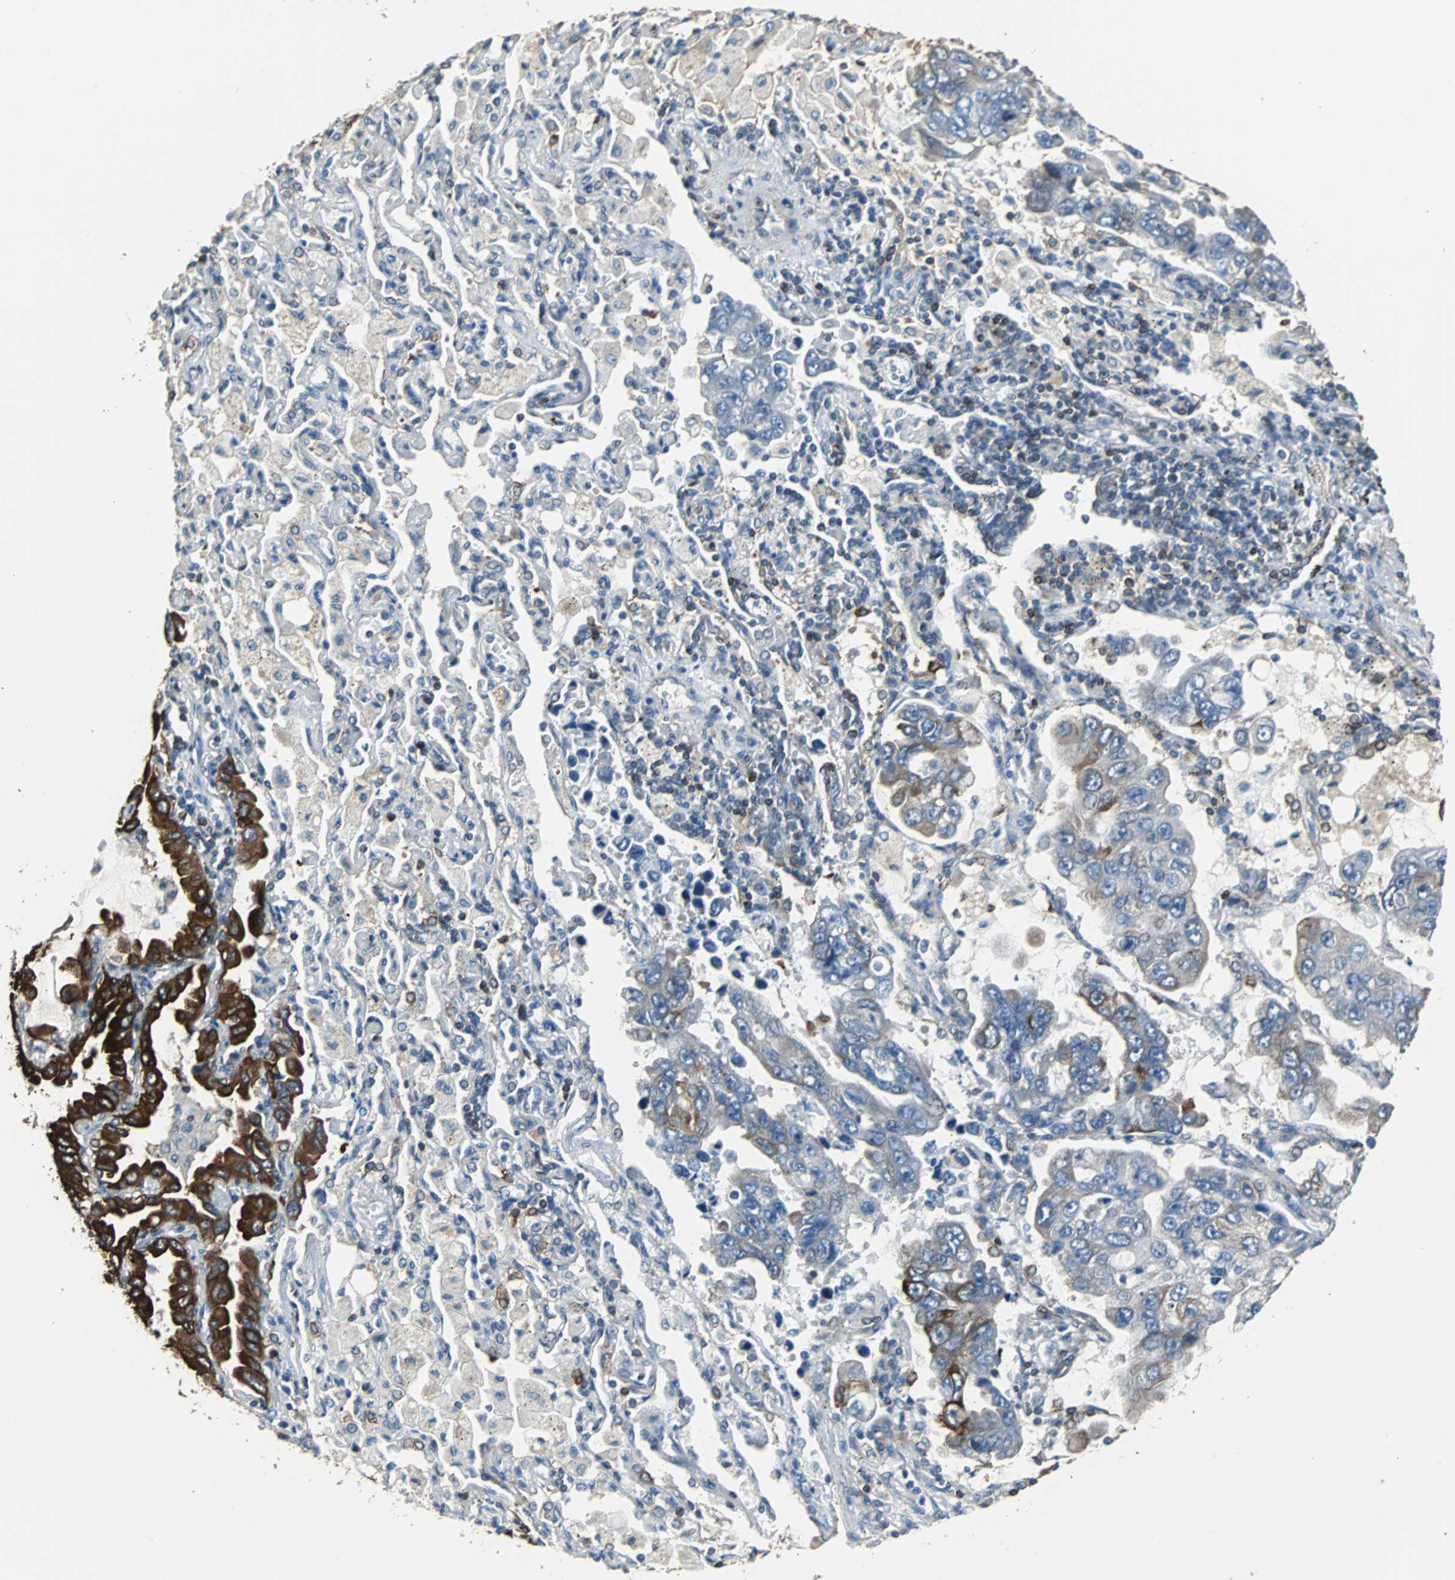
{"staining": {"intensity": "strong", "quantity": "25%-75%", "location": "cytoplasmic/membranous"}, "tissue": "lung cancer", "cell_type": "Tumor cells", "image_type": "cancer", "snomed": [{"axis": "morphology", "description": "Adenocarcinoma, NOS"}, {"axis": "topography", "description": "Lung"}], "caption": "A brown stain labels strong cytoplasmic/membranous expression of a protein in human lung cancer (adenocarcinoma) tumor cells. (DAB (3,3'-diaminobenzidine) = brown stain, brightfield microscopy at high magnification).", "gene": "PBXIP1", "patient": {"sex": "male", "age": 64}}